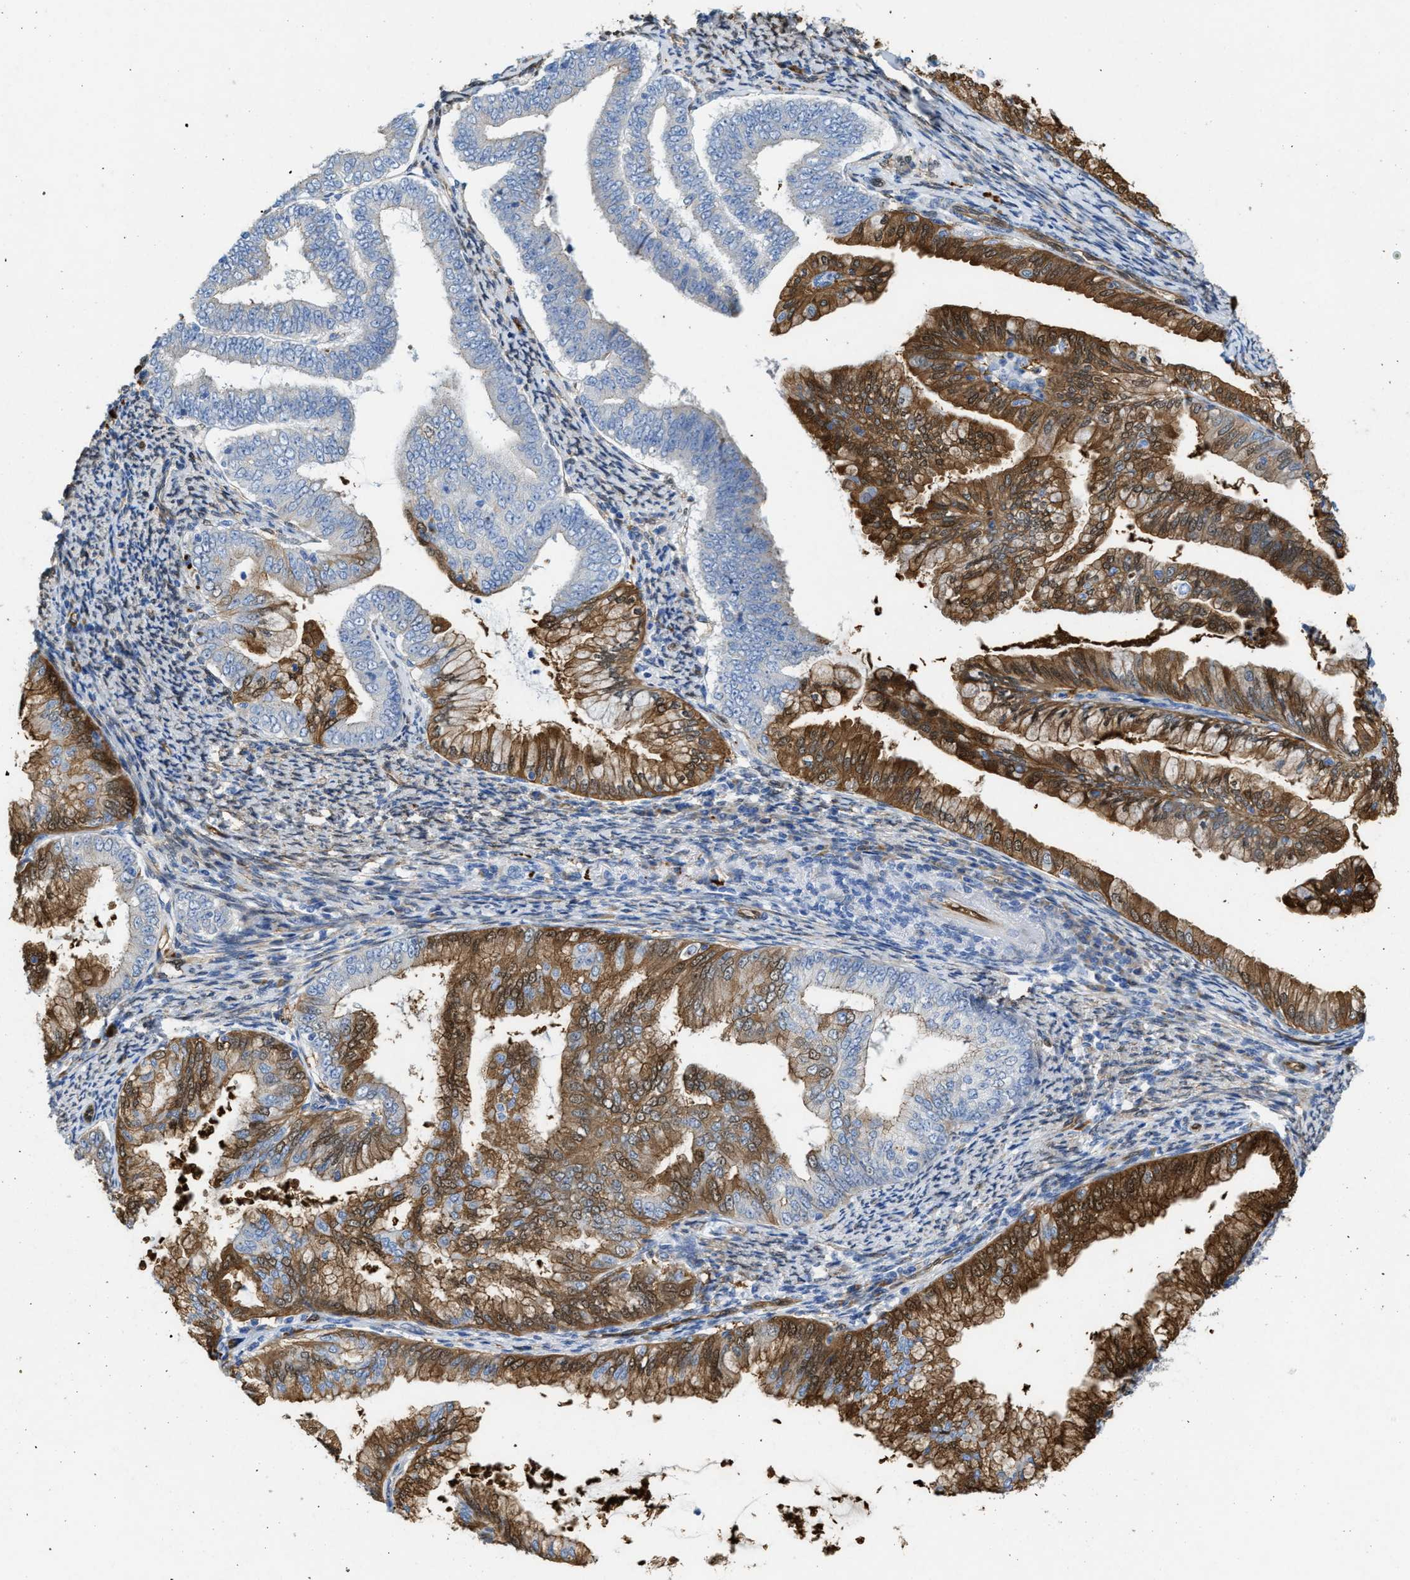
{"staining": {"intensity": "strong", "quantity": "25%-75%", "location": "cytoplasmic/membranous,nuclear"}, "tissue": "endometrial cancer", "cell_type": "Tumor cells", "image_type": "cancer", "snomed": [{"axis": "morphology", "description": "Adenocarcinoma, NOS"}, {"axis": "topography", "description": "Endometrium"}], "caption": "Immunohistochemistry (IHC) image of neoplastic tissue: adenocarcinoma (endometrial) stained using immunohistochemistry (IHC) demonstrates high levels of strong protein expression localized specifically in the cytoplasmic/membranous and nuclear of tumor cells, appearing as a cytoplasmic/membranous and nuclear brown color.", "gene": "ASS1", "patient": {"sex": "female", "age": 63}}